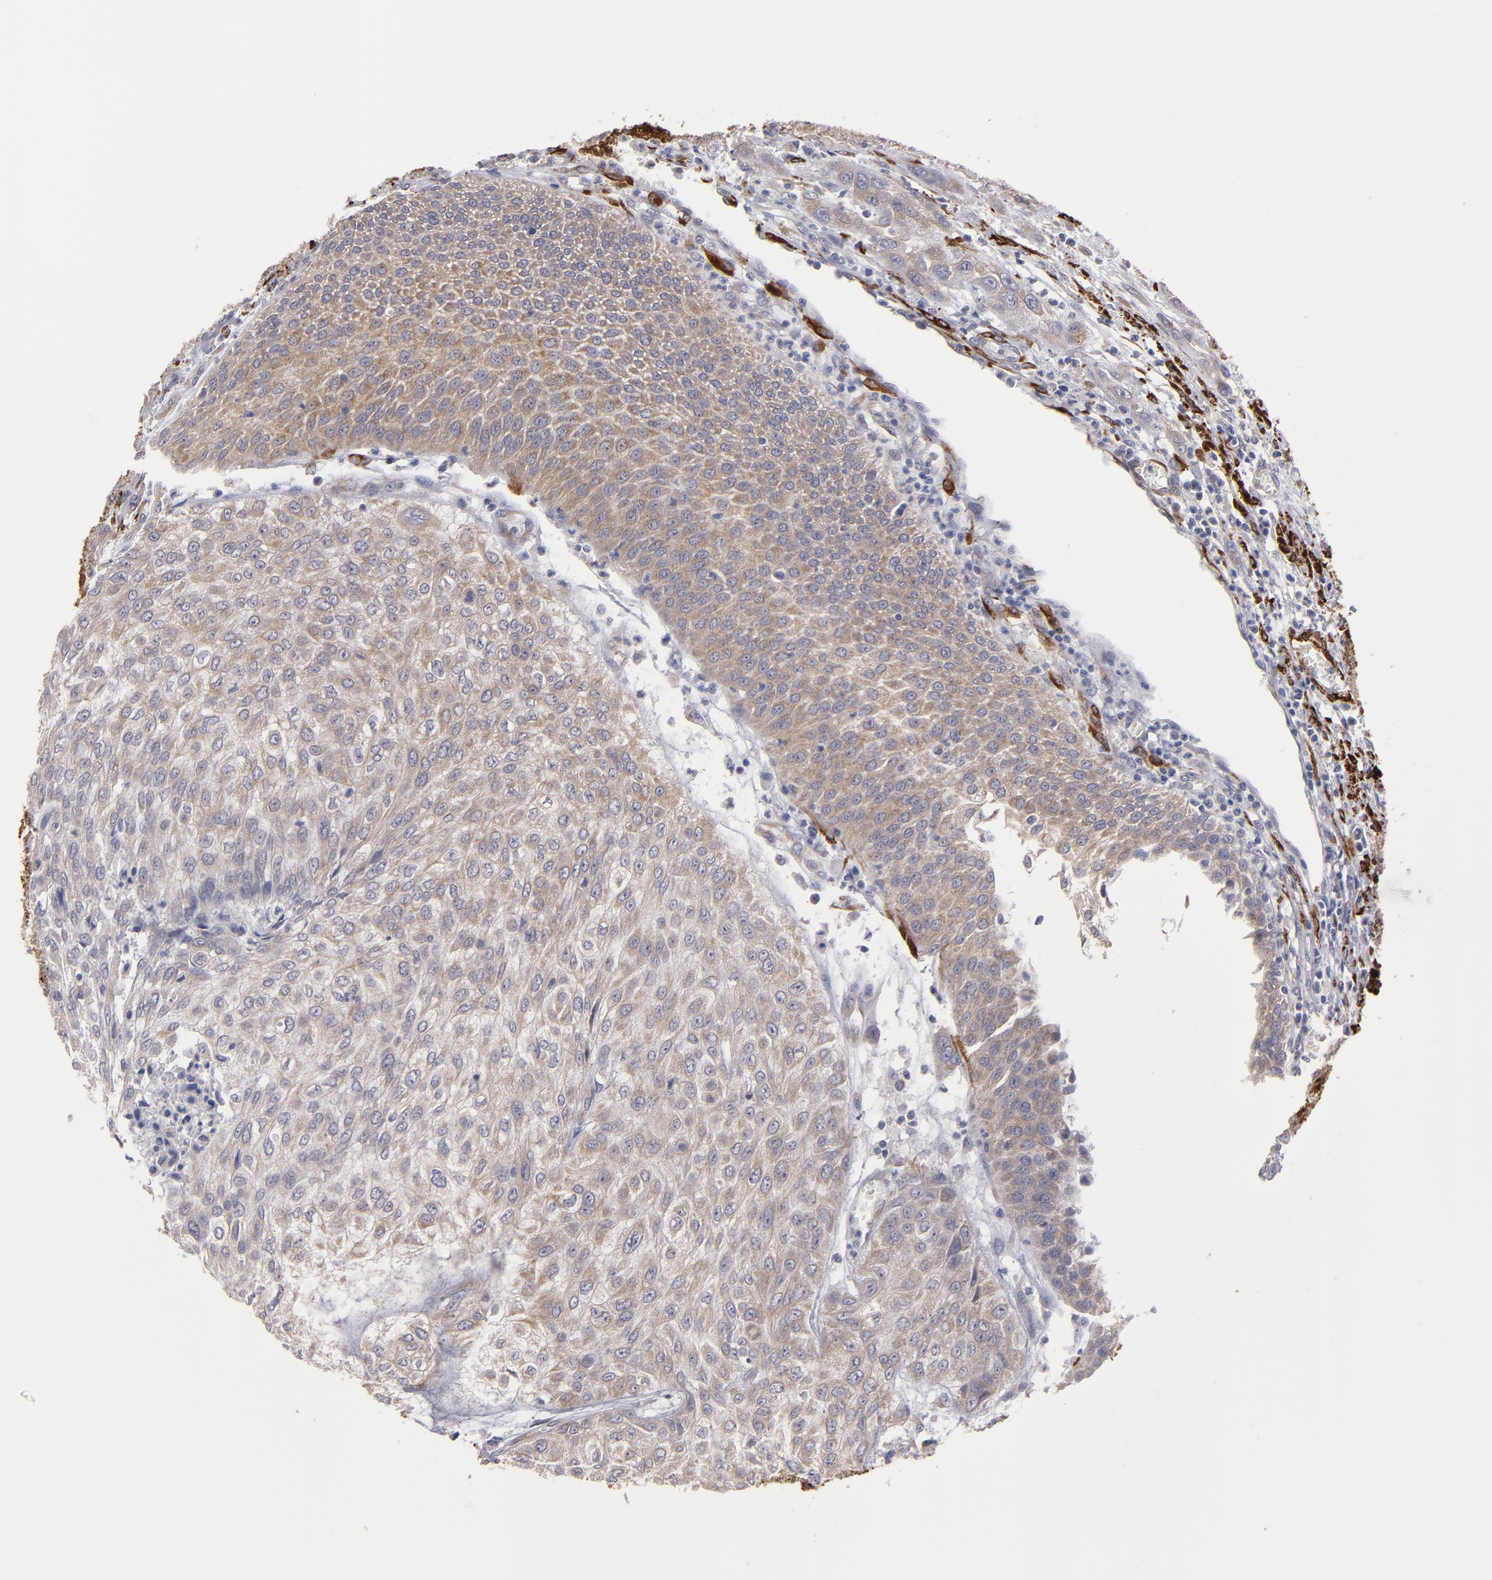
{"staining": {"intensity": "weak", "quantity": ">75%", "location": "cytoplasmic/membranous"}, "tissue": "urothelial cancer", "cell_type": "Tumor cells", "image_type": "cancer", "snomed": [{"axis": "morphology", "description": "Urothelial carcinoma, High grade"}, {"axis": "topography", "description": "Urinary bladder"}], "caption": "This histopathology image displays high-grade urothelial carcinoma stained with immunohistochemistry to label a protein in brown. The cytoplasmic/membranous of tumor cells show weak positivity for the protein. Nuclei are counter-stained blue.", "gene": "SLMAP", "patient": {"sex": "male", "age": 57}}